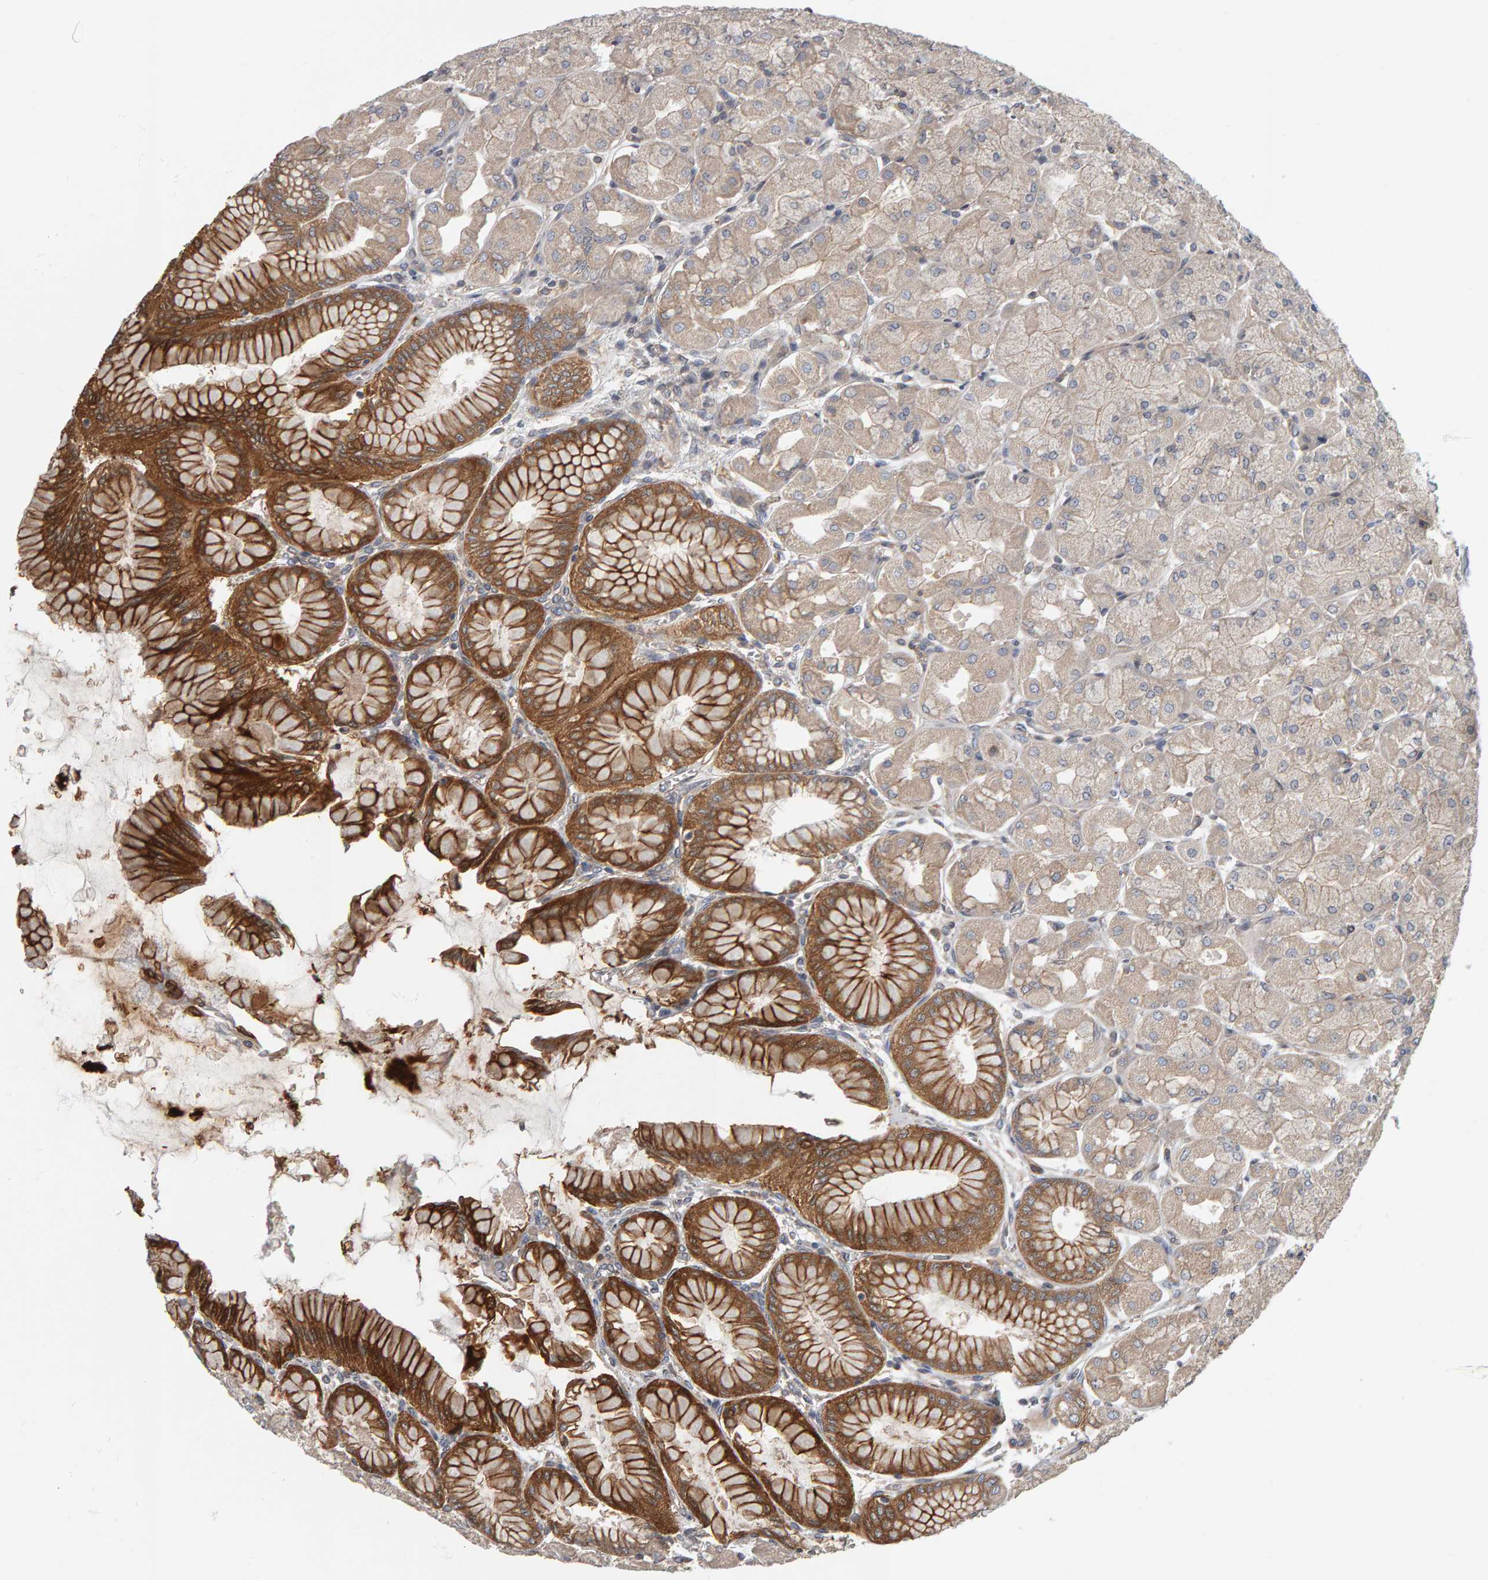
{"staining": {"intensity": "moderate", "quantity": "25%-75%", "location": "cytoplasmic/membranous"}, "tissue": "stomach", "cell_type": "Glandular cells", "image_type": "normal", "snomed": [{"axis": "morphology", "description": "Normal tissue, NOS"}, {"axis": "topography", "description": "Stomach, upper"}], "caption": "Protein staining demonstrates moderate cytoplasmic/membranous staining in about 25%-75% of glandular cells in benign stomach.", "gene": "C9orf72", "patient": {"sex": "female", "age": 56}}